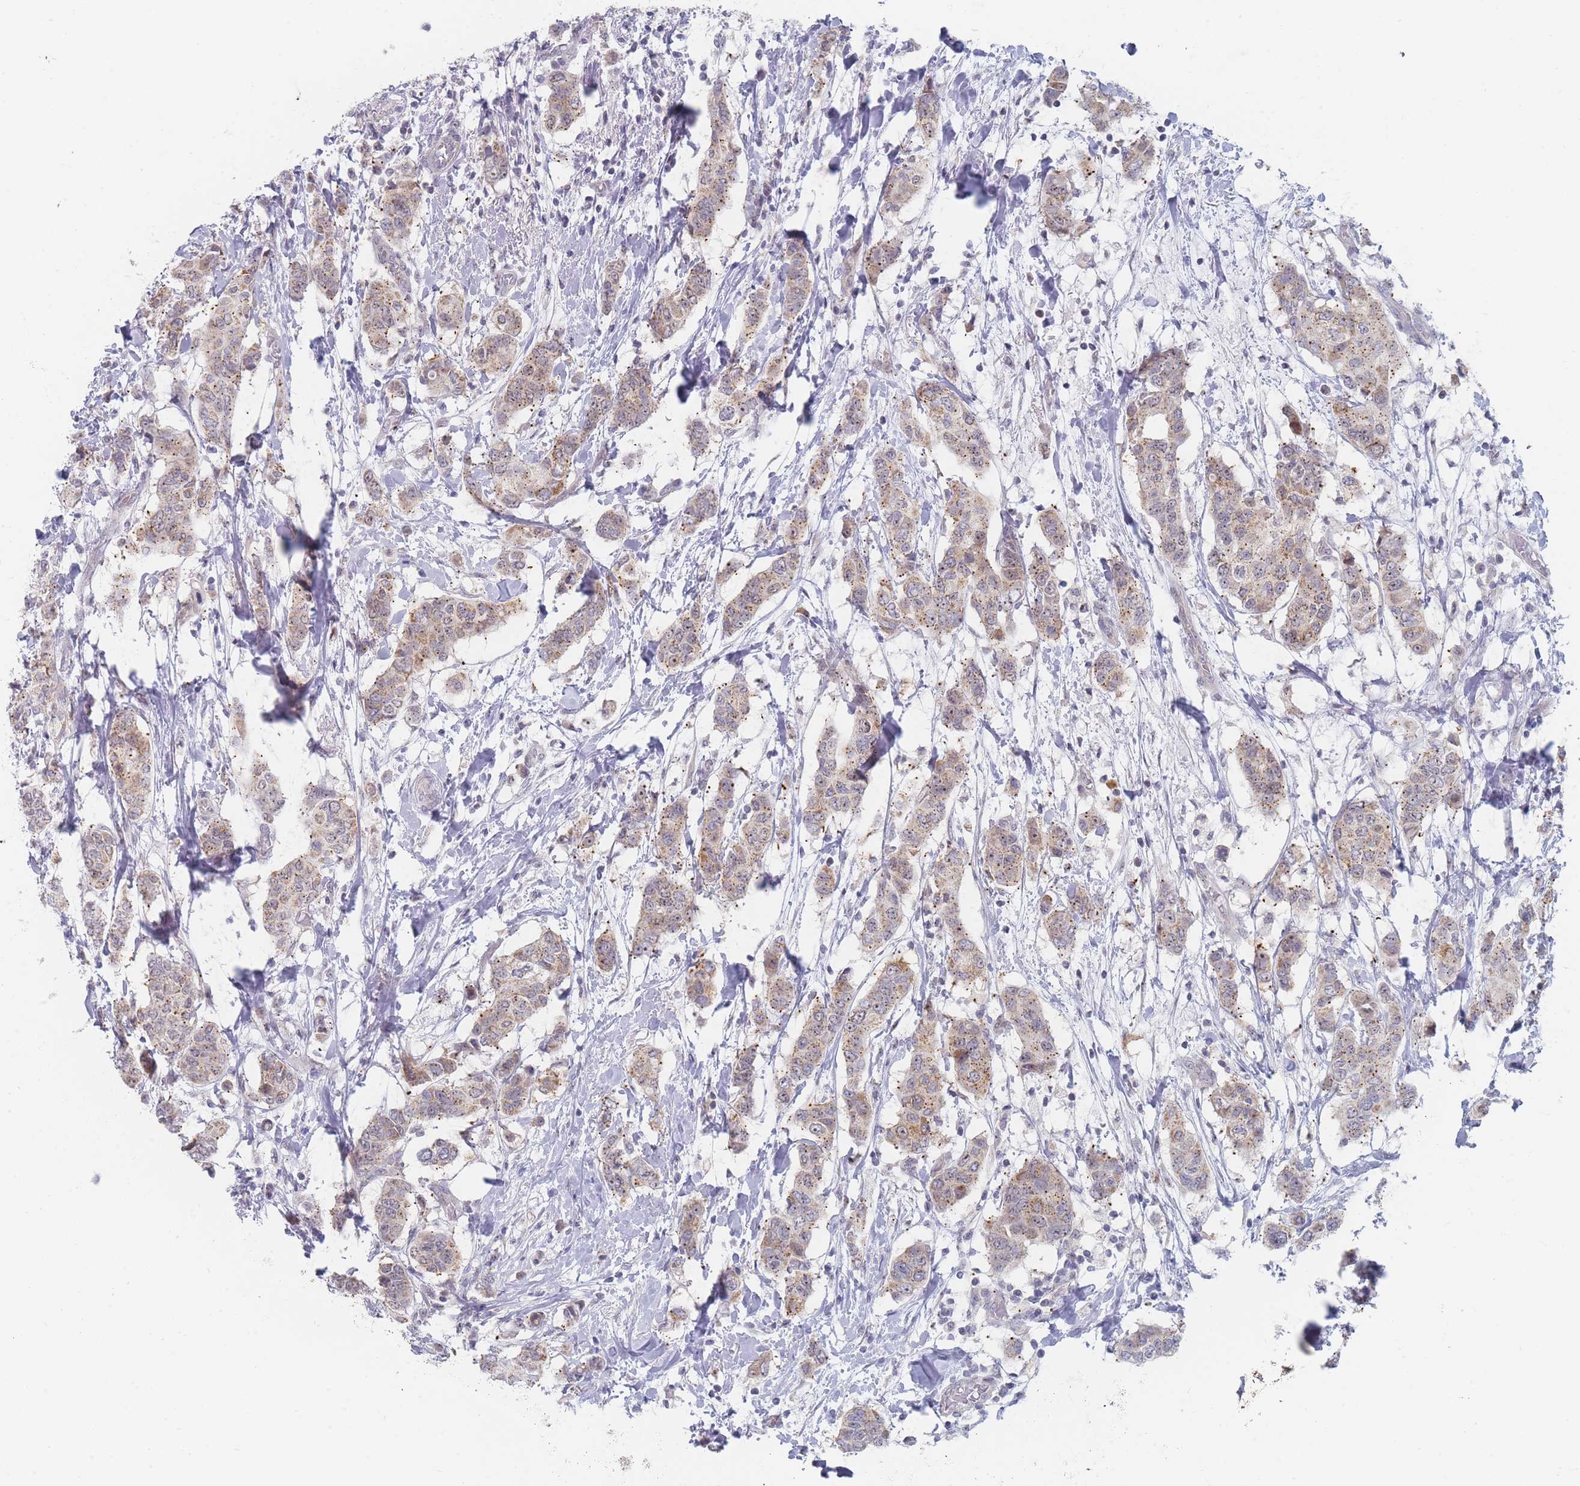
{"staining": {"intensity": "moderate", "quantity": "25%-75%", "location": "cytoplasmic/membranous"}, "tissue": "breast cancer", "cell_type": "Tumor cells", "image_type": "cancer", "snomed": [{"axis": "morphology", "description": "Lobular carcinoma"}, {"axis": "topography", "description": "Breast"}], "caption": "Protein staining reveals moderate cytoplasmic/membranous positivity in approximately 25%-75% of tumor cells in lobular carcinoma (breast). Nuclei are stained in blue.", "gene": "RNF8", "patient": {"sex": "female", "age": 51}}